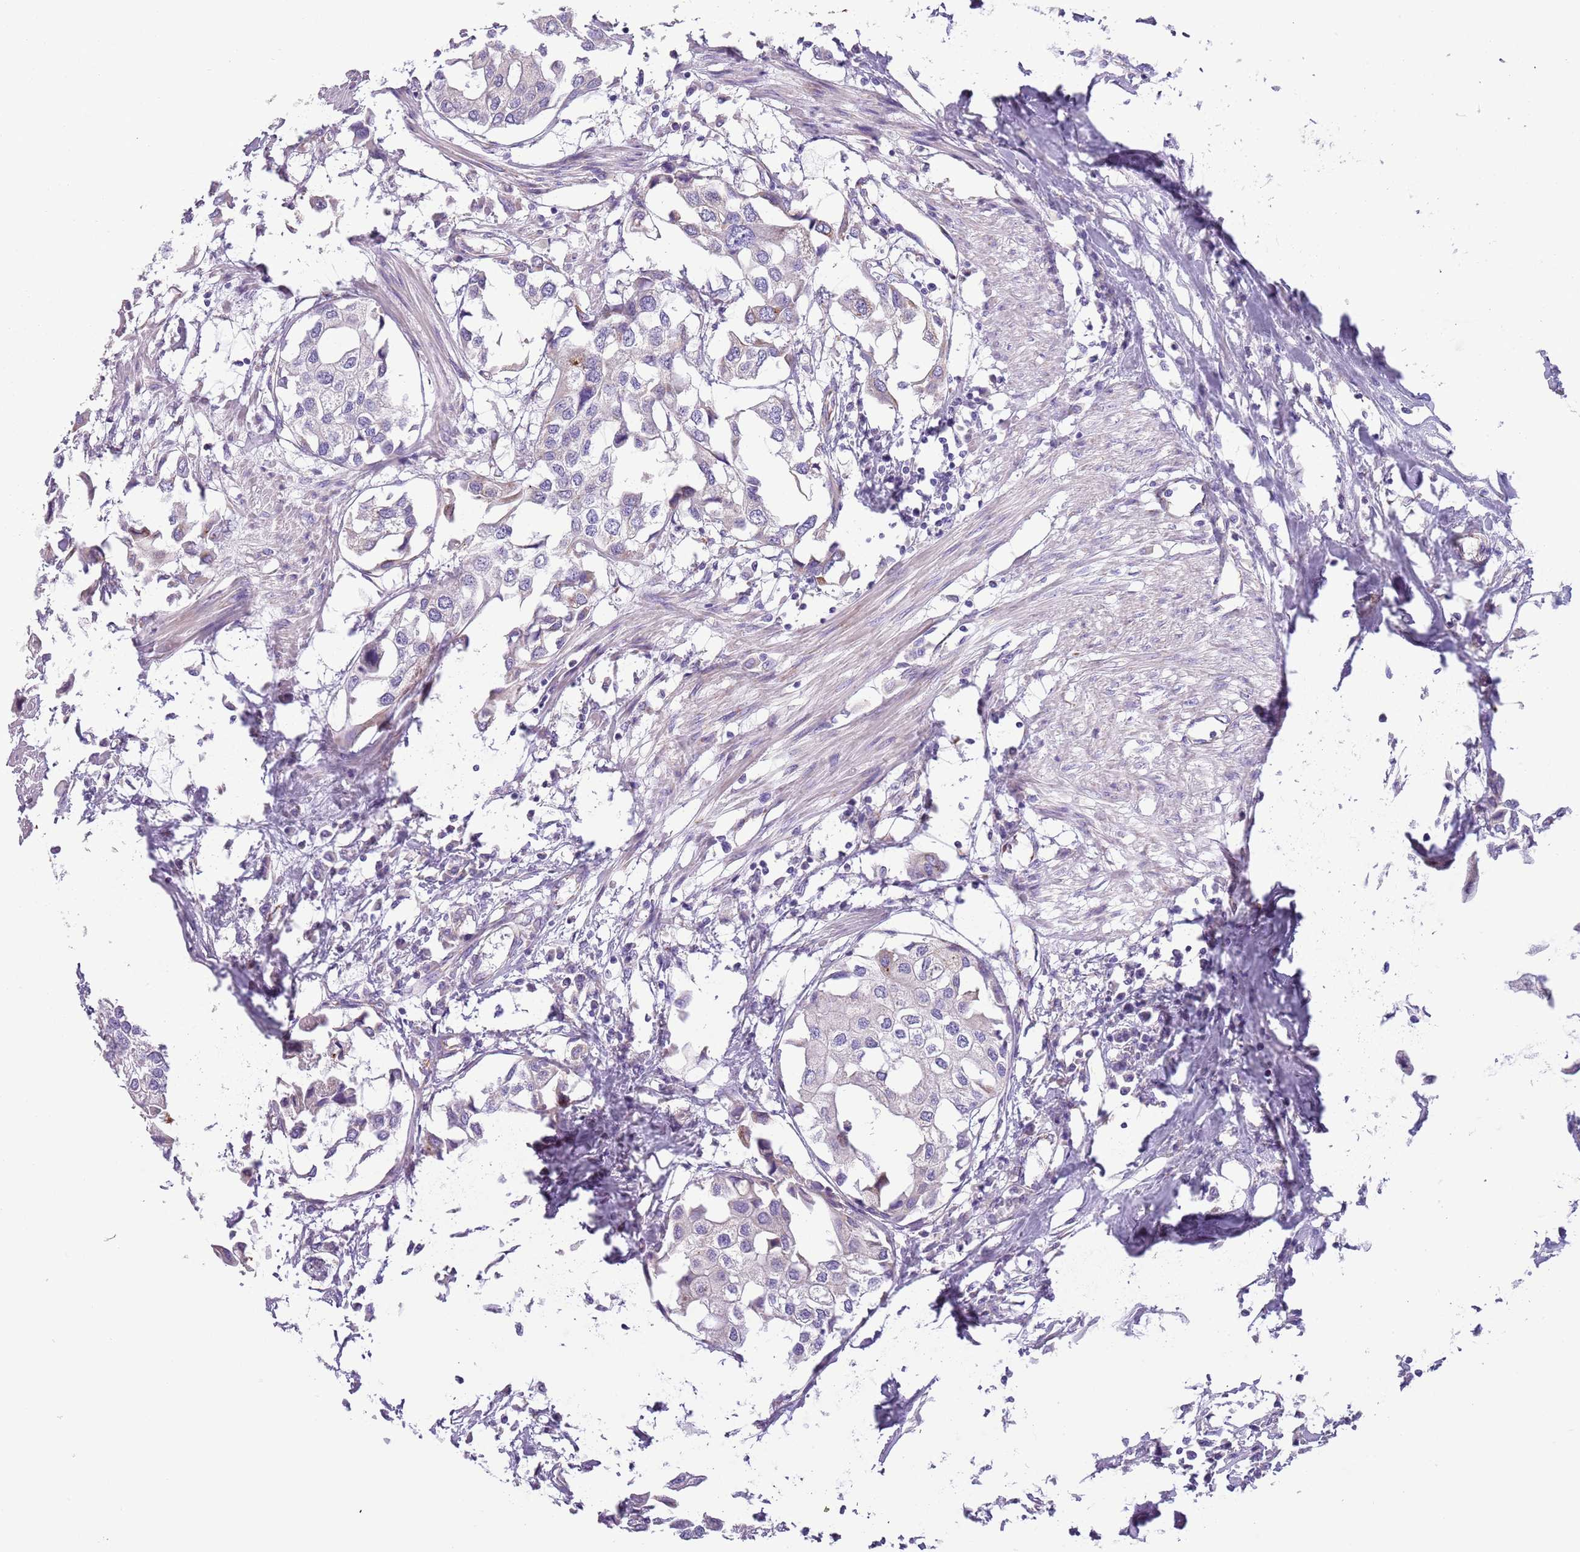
{"staining": {"intensity": "negative", "quantity": "none", "location": "none"}, "tissue": "urothelial cancer", "cell_type": "Tumor cells", "image_type": "cancer", "snomed": [{"axis": "morphology", "description": "Urothelial carcinoma, High grade"}, {"axis": "topography", "description": "Urinary bladder"}], "caption": "This is an immunohistochemistry (IHC) micrograph of human urothelial cancer. There is no positivity in tumor cells.", "gene": "RNF222", "patient": {"sex": "male", "age": 64}}